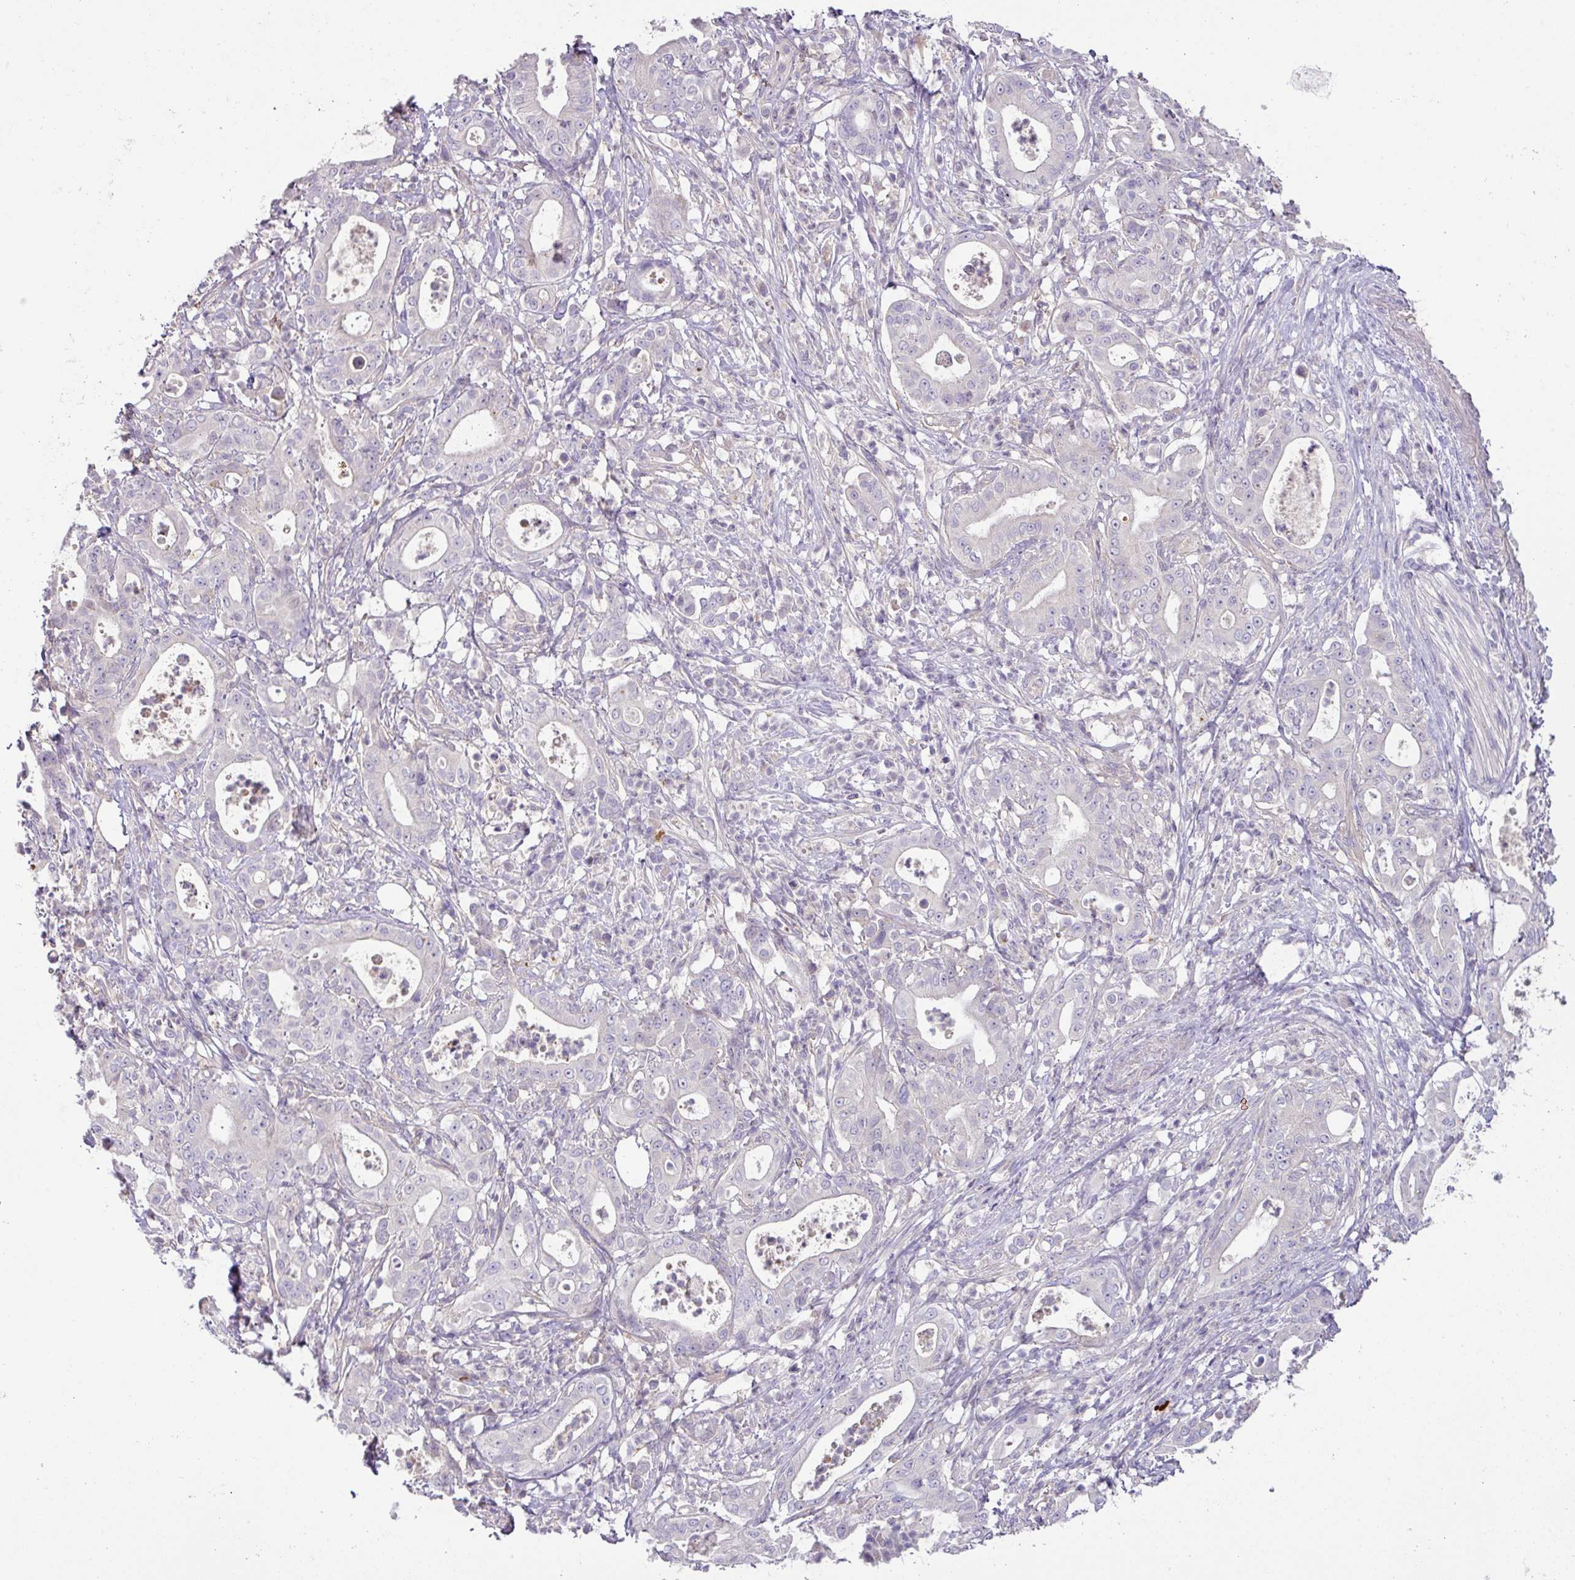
{"staining": {"intensity": "negative", "quantity": "none", "location": "none"}, "tissue": "pancreatic cancer", "cell_type": "Tumor cells", "image_type": "cancer", "snomed": [{"axis": "morphology", "description": "Adenocarcinoma, NOS"}, {"axis": "topography", "description": "Pancreas"}], "caption": "The photomicrograph reveals no significant positivity in tumor cells of pancreatic cancer (adenocarcinoma).", "gene": "HOXC13", "patient": {"sex": "male", "age": 71}}